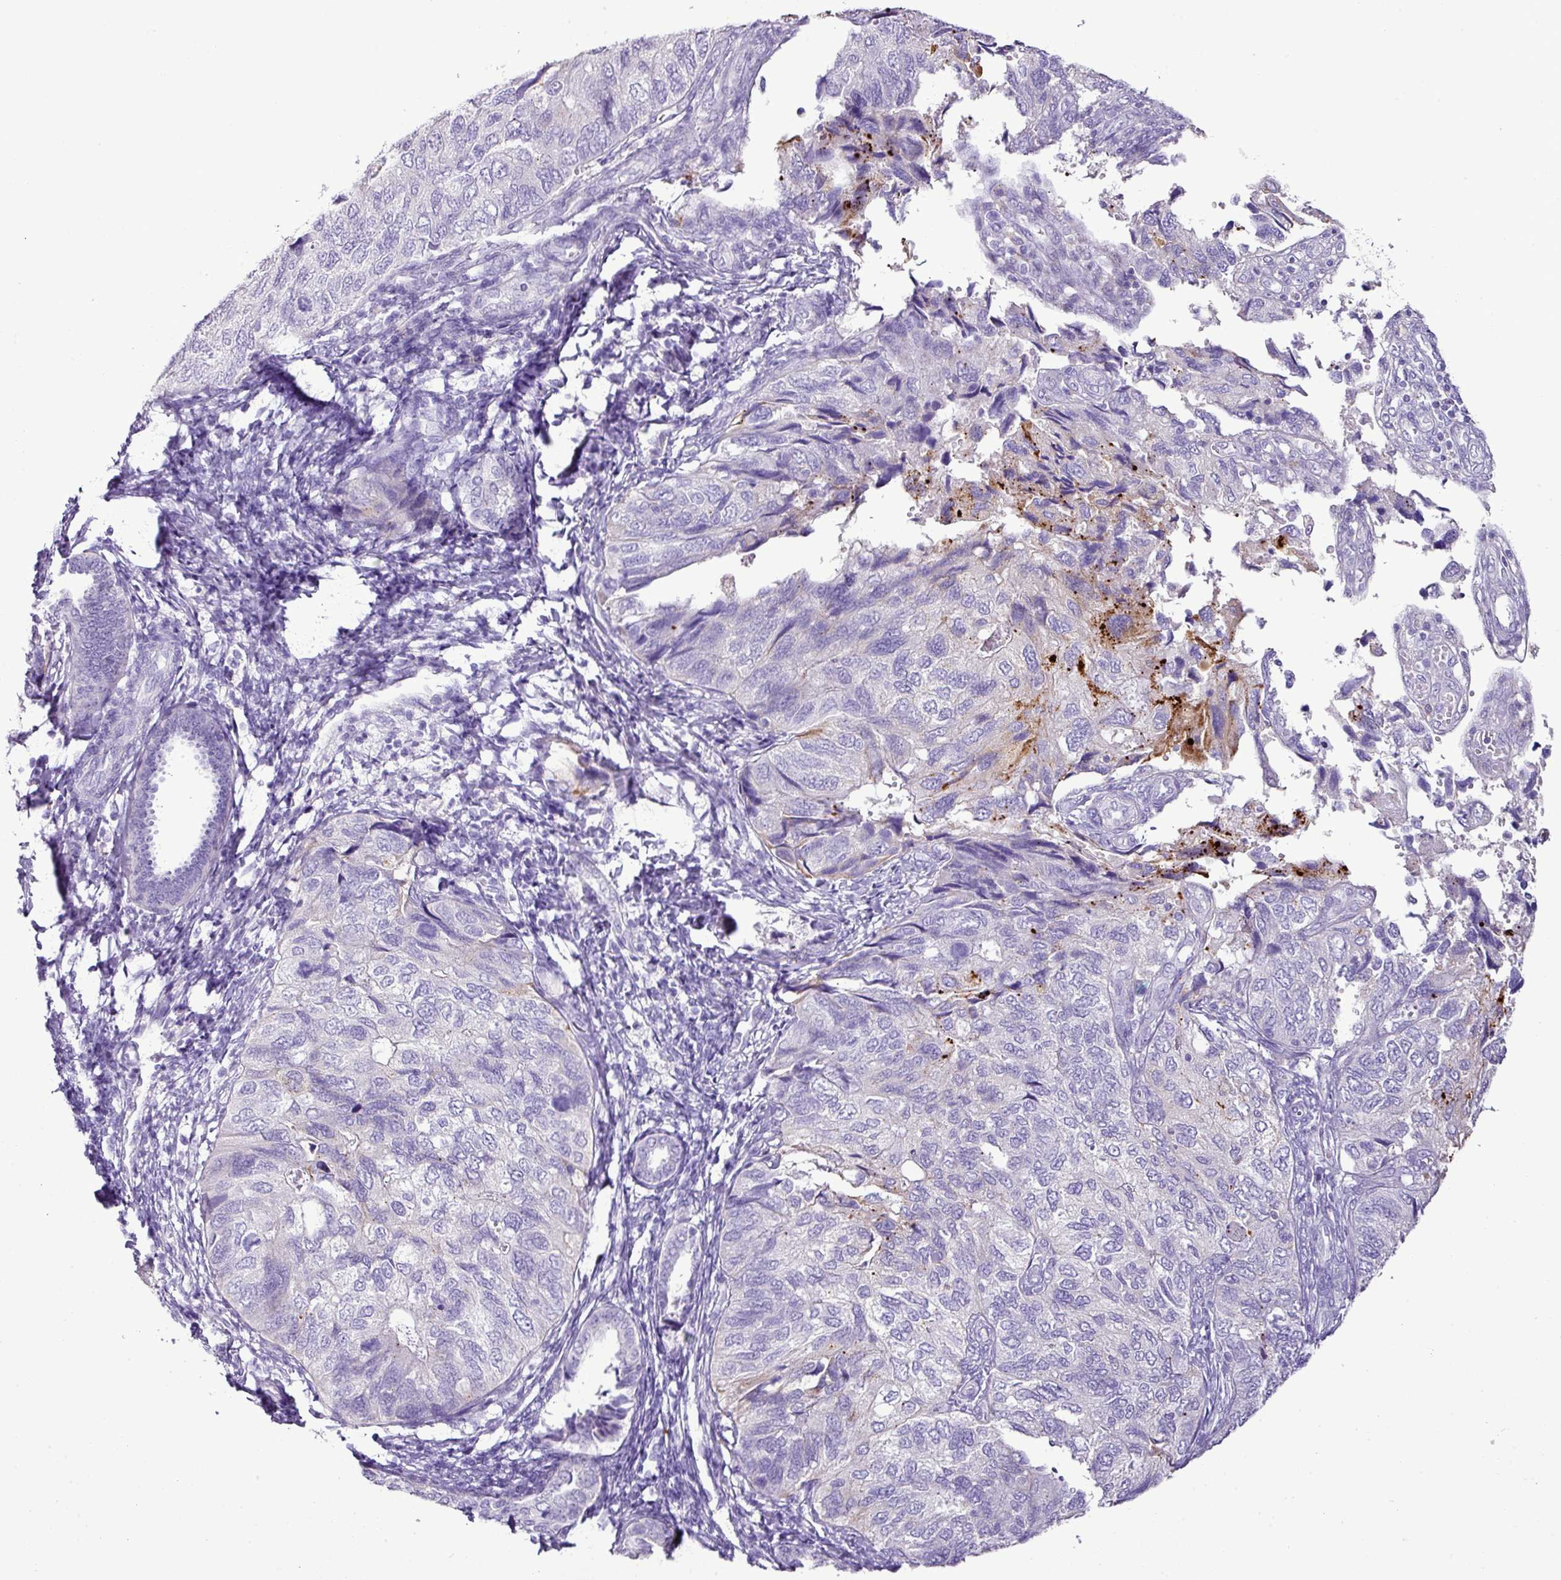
{"staining": {"intensity": "strong", "quantity": "<25%", "location": "cytoplasmic/membranous"}, "tissue": "endometrial cancer", "cell_type": "Tumor cells", "image_type": "cancer", "snomed": [{"axis": "morphology", "description": "Carcinoma, NOS"}, {"axis": "topography", "description": "Uterus"}], "caption": "Immunohistochemical staining of human endometrial carcinoma demonstrates medium levels of strong cytoplasmic/membranous expression in about <25% of tumor cells. (Stains: DAB in brown, nuclei in blue, Microscopy: brightfield microscopy at high magnification).", "gene": "PGAP4", "patient": {"sex": "female", "age": 76}}